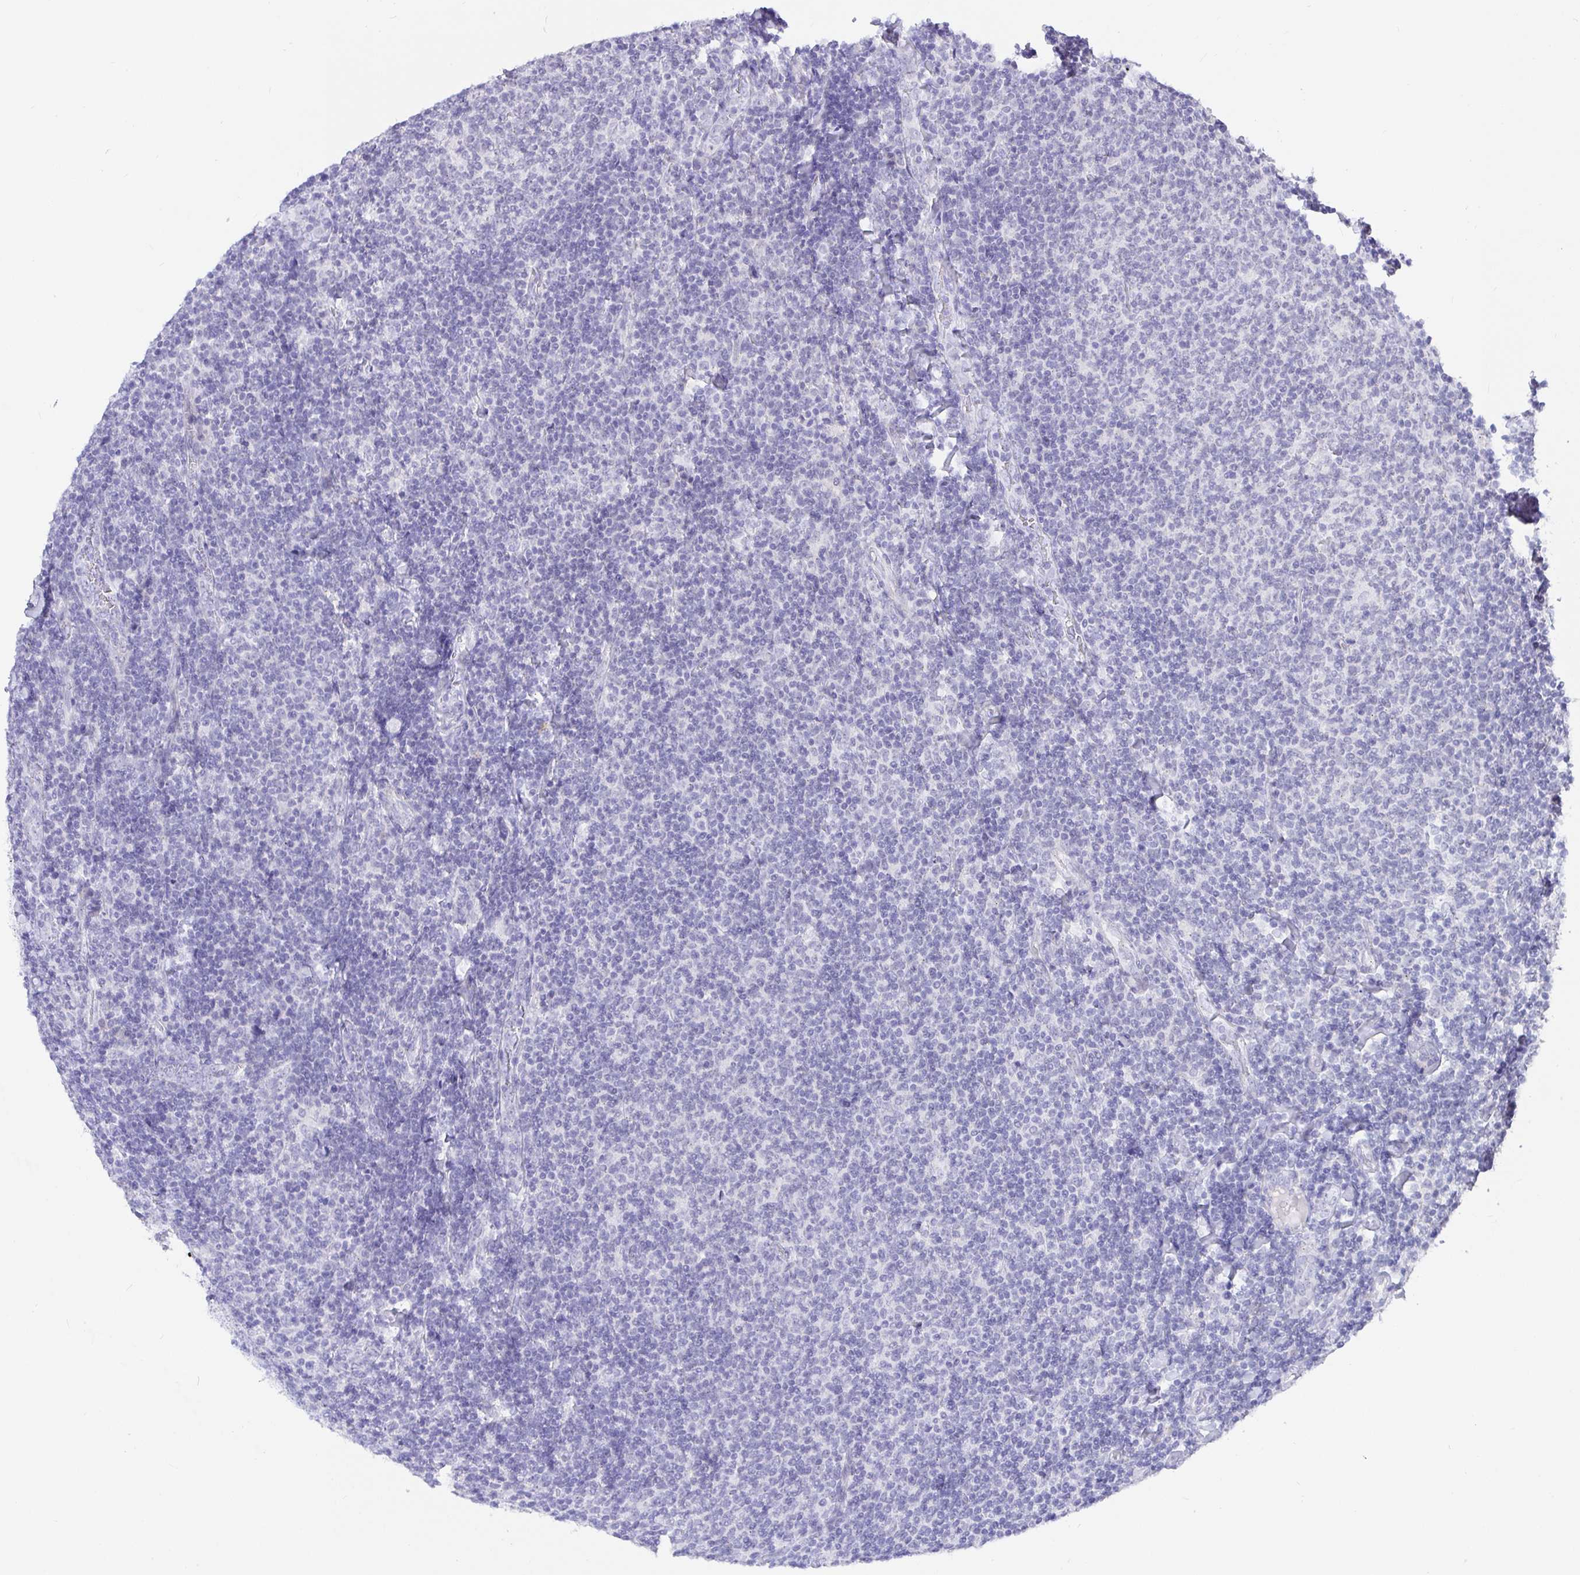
{"staining": {"intensity": "negative", "quantity": "none", "location": "none"}, "tissue": "lymphoma", "cell_type": "Tumor cells", "image_type": "cancer", "snomed": [{"axis": "morphology", "description": "Malignant lymphoma, non-Hodgkin's type, Low grade"}, {"axis": "topography", "description": "Lymph node"}], "caption": "There is no significant expression in tumor cells of lymphoma.", "gene": "EZHIP", "patient": {"sex": "male", "age": 52}}